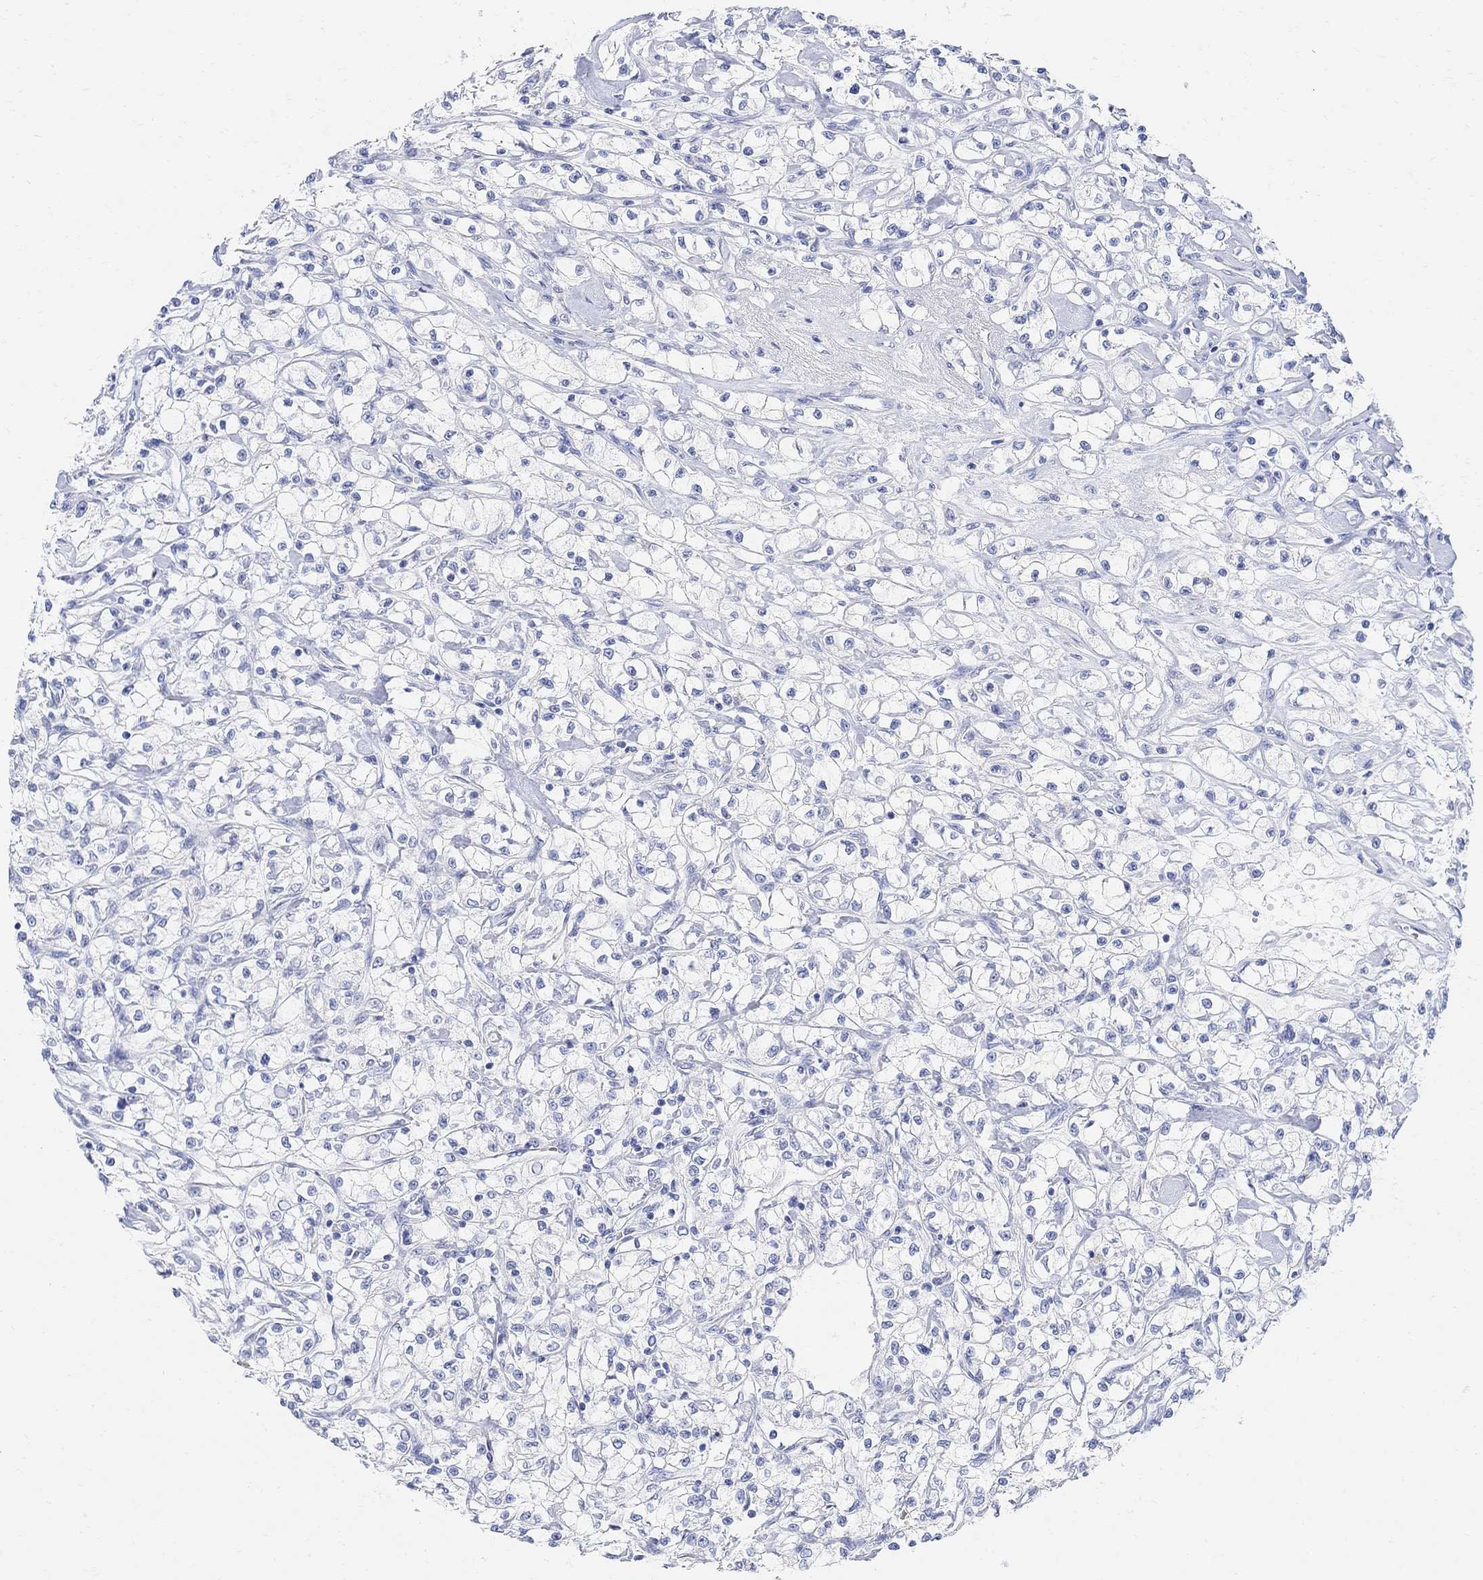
{"staining": {"intensity": "negative", "quantity": "none", "location": "none"}, "tissue": "renal cancer", "cell_type": "Tumor cells", "image_type": "cancer", "snomed": [{"axis": "morphology", "description": "Adenocarcinoma, NOS"}, {"axis": "topography", "description": "Kidney"}], "caption": "An image of adenocarcinoma (renal) stained for a protein demonstrates no brown staining in tumor cells.", "gene": "RETNLB", "patient": {"sex": "female", "age": 59}}